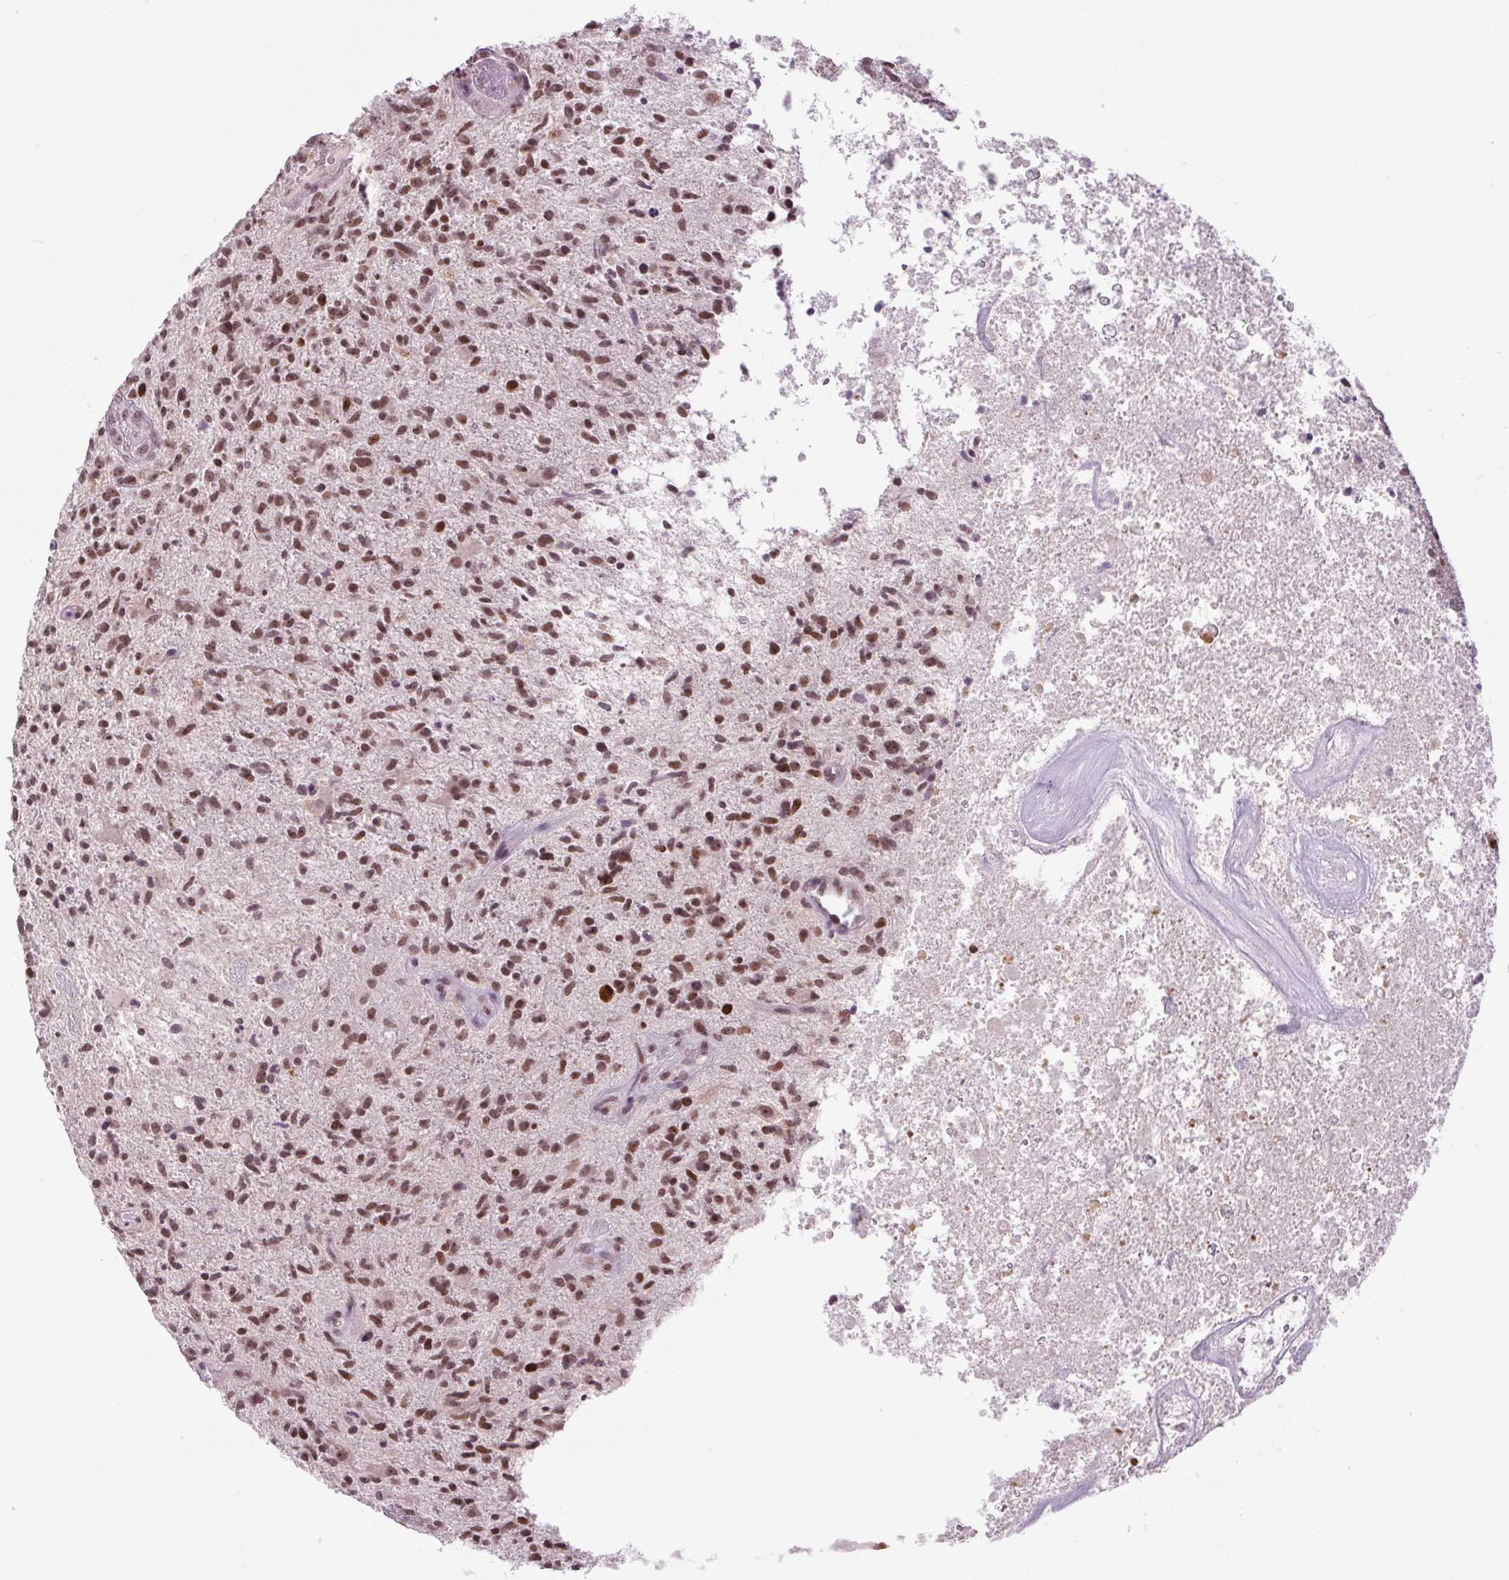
{"staining": {"intensity": "moderate", "quantity": ">75%", "location": "nuclear"}, "tissue": "glioma", "cell_type": "Tumor cells", "image_type": "cancer", "snomed": [{"axis": "morphology", "description": "Glioma, malignant, High grade"}, {"axis": "topography", "description": "Brain"}], "caption": "Immunohistochemical staining of human glioma reveals moderate nuclear protein staining in about >75% of tumor cells. The protein of interest is stained brown, and the nuclei are stained in blue (DAB (3,3'-diaminobenzidine) IHC with brightfield microscopy, high magnification).", "gene": "SMIM6", "patient": {"sex": "male", "age": 55}}